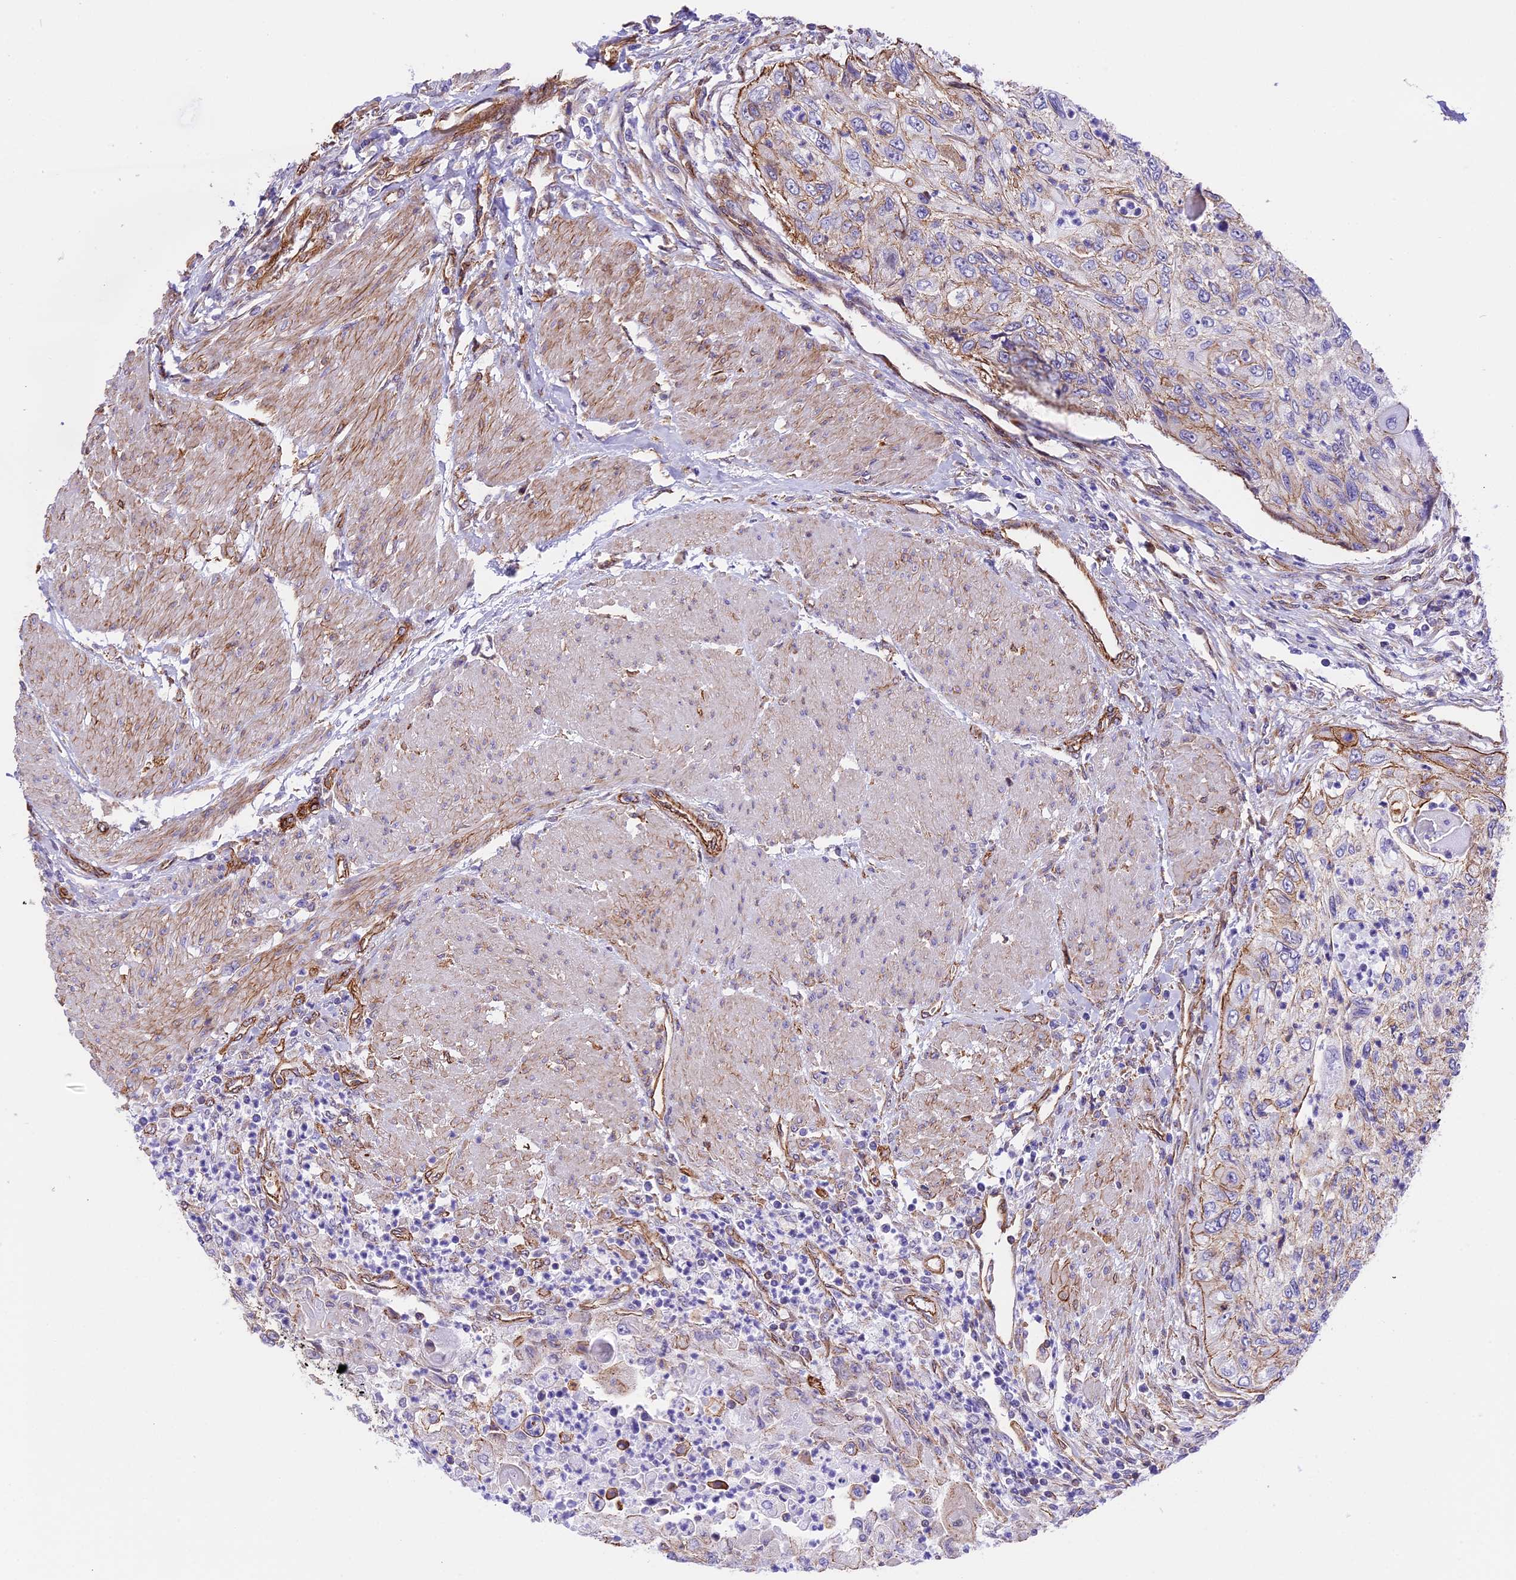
{"staining": {"intensity": "moderate", "quantity": "<25%", "location": "cytoplasmic/membranous"}, "tissue": "urothelial cancer", "cell_type": "Tumor cells", "image_type": "cancer", "snomed": [{"axis": "morphology", "description": "Urothelial carcinoma, High grade"}, {"axis": "topography", "description": "Urinary bladder"}], "caption": "Tumor cells reveal moderate cytoplasmic/membranous expression in about <25% of cells in urothelial cancer.", "gene": "R3HDM4", "patient": {"sex": "female", "age": 60}}